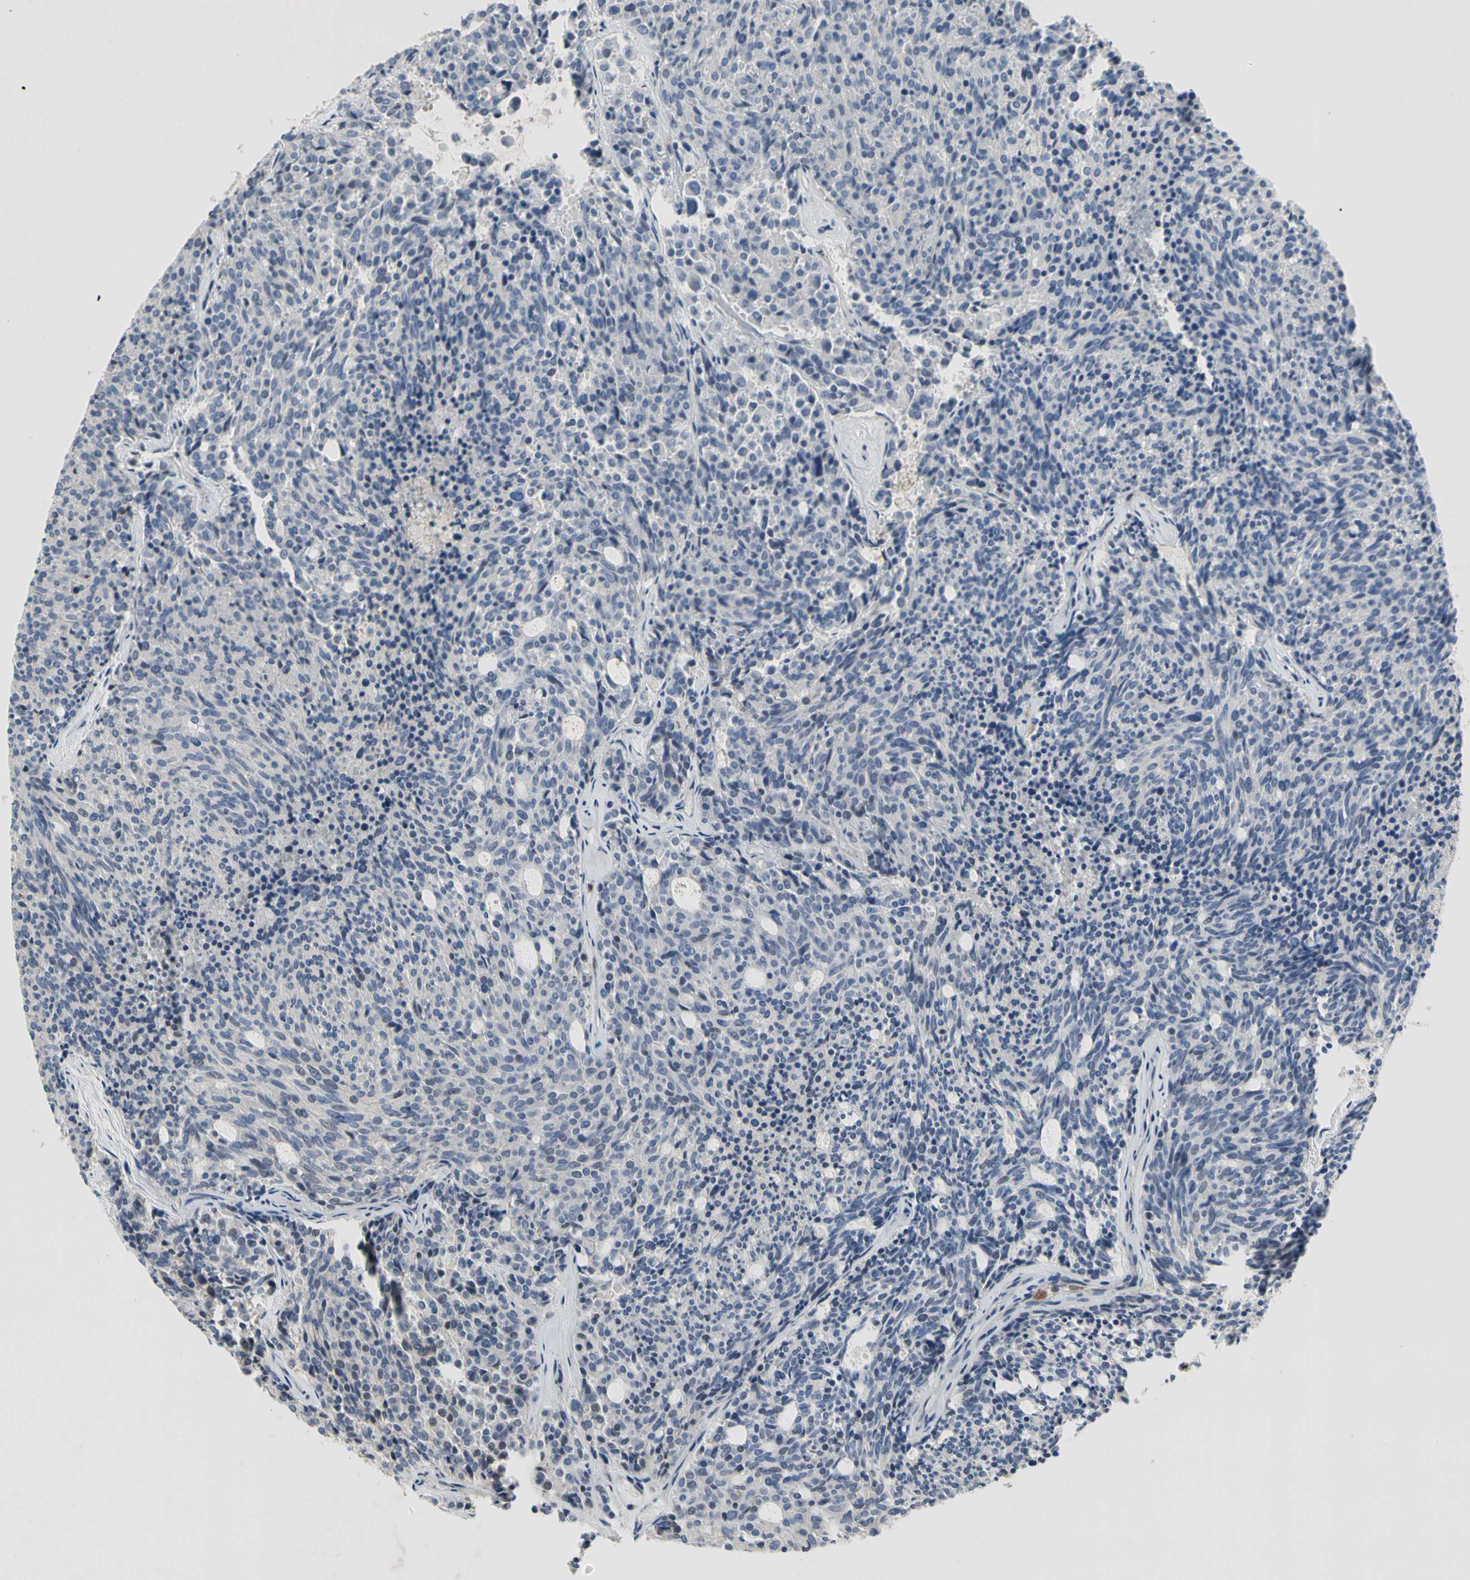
{"staining": {"intensity": "negative", "quantity": "none", "location": "none"}, "tissue": "carcinoid", "cell_type": "Tumor cells", "image_type": "cancer", "snomed": [{"axis": "morphology", "description": "Carcinoid, malignant, NOS"}, {"axis": "topography", "description": "Pancreas"}], "caption": "Tumor cells show no significant protein expression in malignant carcinoid.", "gene": "CRTAC1", "patient": {"sex": "female", "age": 54}}